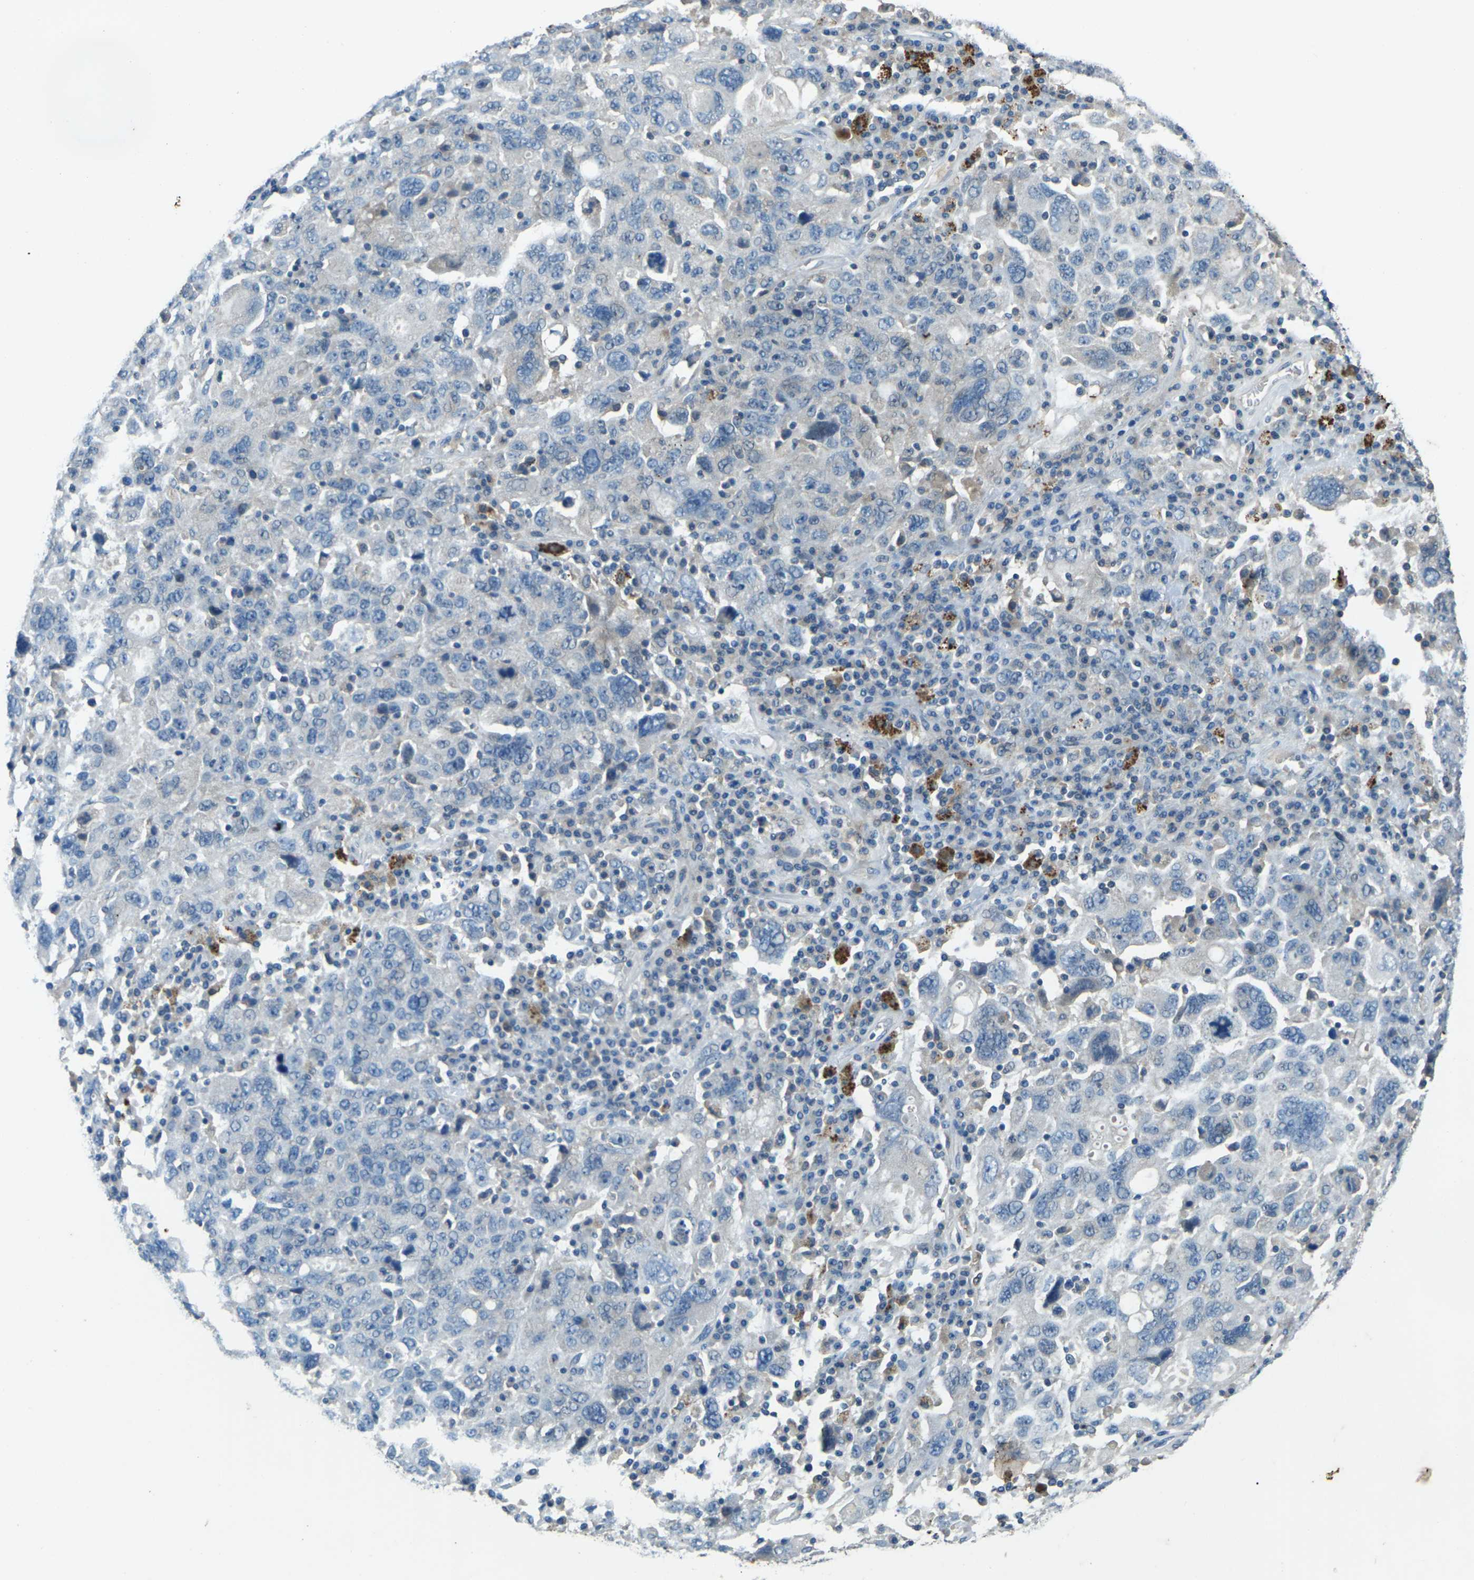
{"staining": {"intensity": "negative", "quantity": "none", "location": "none"}, "tissue": "ovarian cancer", "cell_type": "Tumor cells", "image_type": "cancer", "snomed": [{"axis": "morphology", "description": "Carcinoma, endometroid"}, {"axis": "topography", "description": "Ovary"}], "caption": "An immunohistochemistry (IHC) micrograph of ovarian cancer (endometroid carcinoma) is shown. There is no staining in tumor cells of ovarian cancer (endometroid carcinoma).", "gene": "SIGLEC14", "patient": {"sex": "female", "age": 62}}